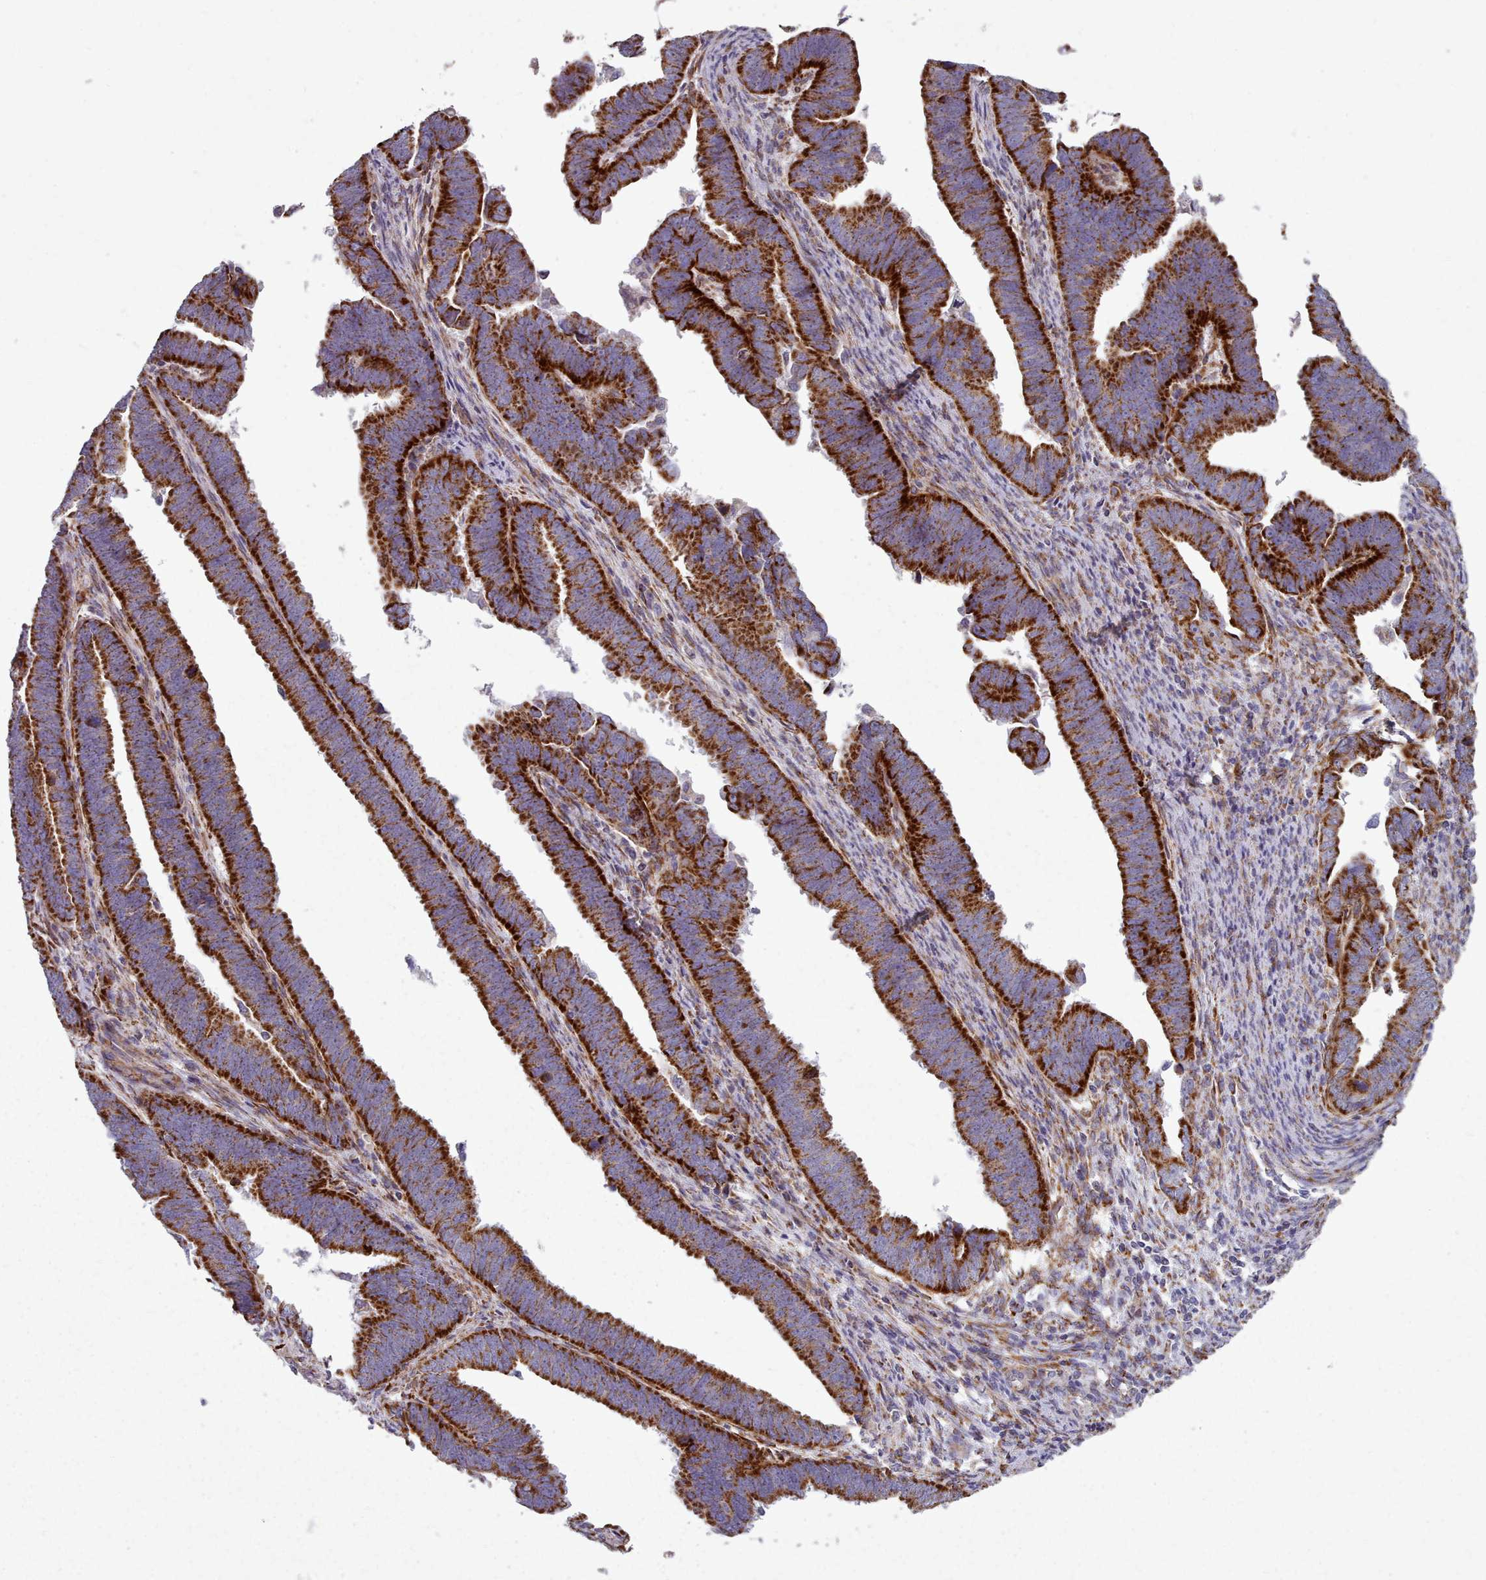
{"staining": {"intensity": "strong", "quantity": "25%-75%", "location": "cytoplasmic/membranous"}, "tissue": "endometrial cancer", "cell_type": "Tumor cells", "image_type": "cancer", "snomed": [{"axis": "morphology", "description": "Adenocarcinoma, NOS"}, {"axis": "topography", "description": "Endometrium"}], "caption": "Tumor cells exhibit high levels of strong cytoplasmic/membranous expression in about 25%-75% of cells in endometrial cancer.", "gene": "FKBP10", "patient": {"sex": "female", "age": 80}}